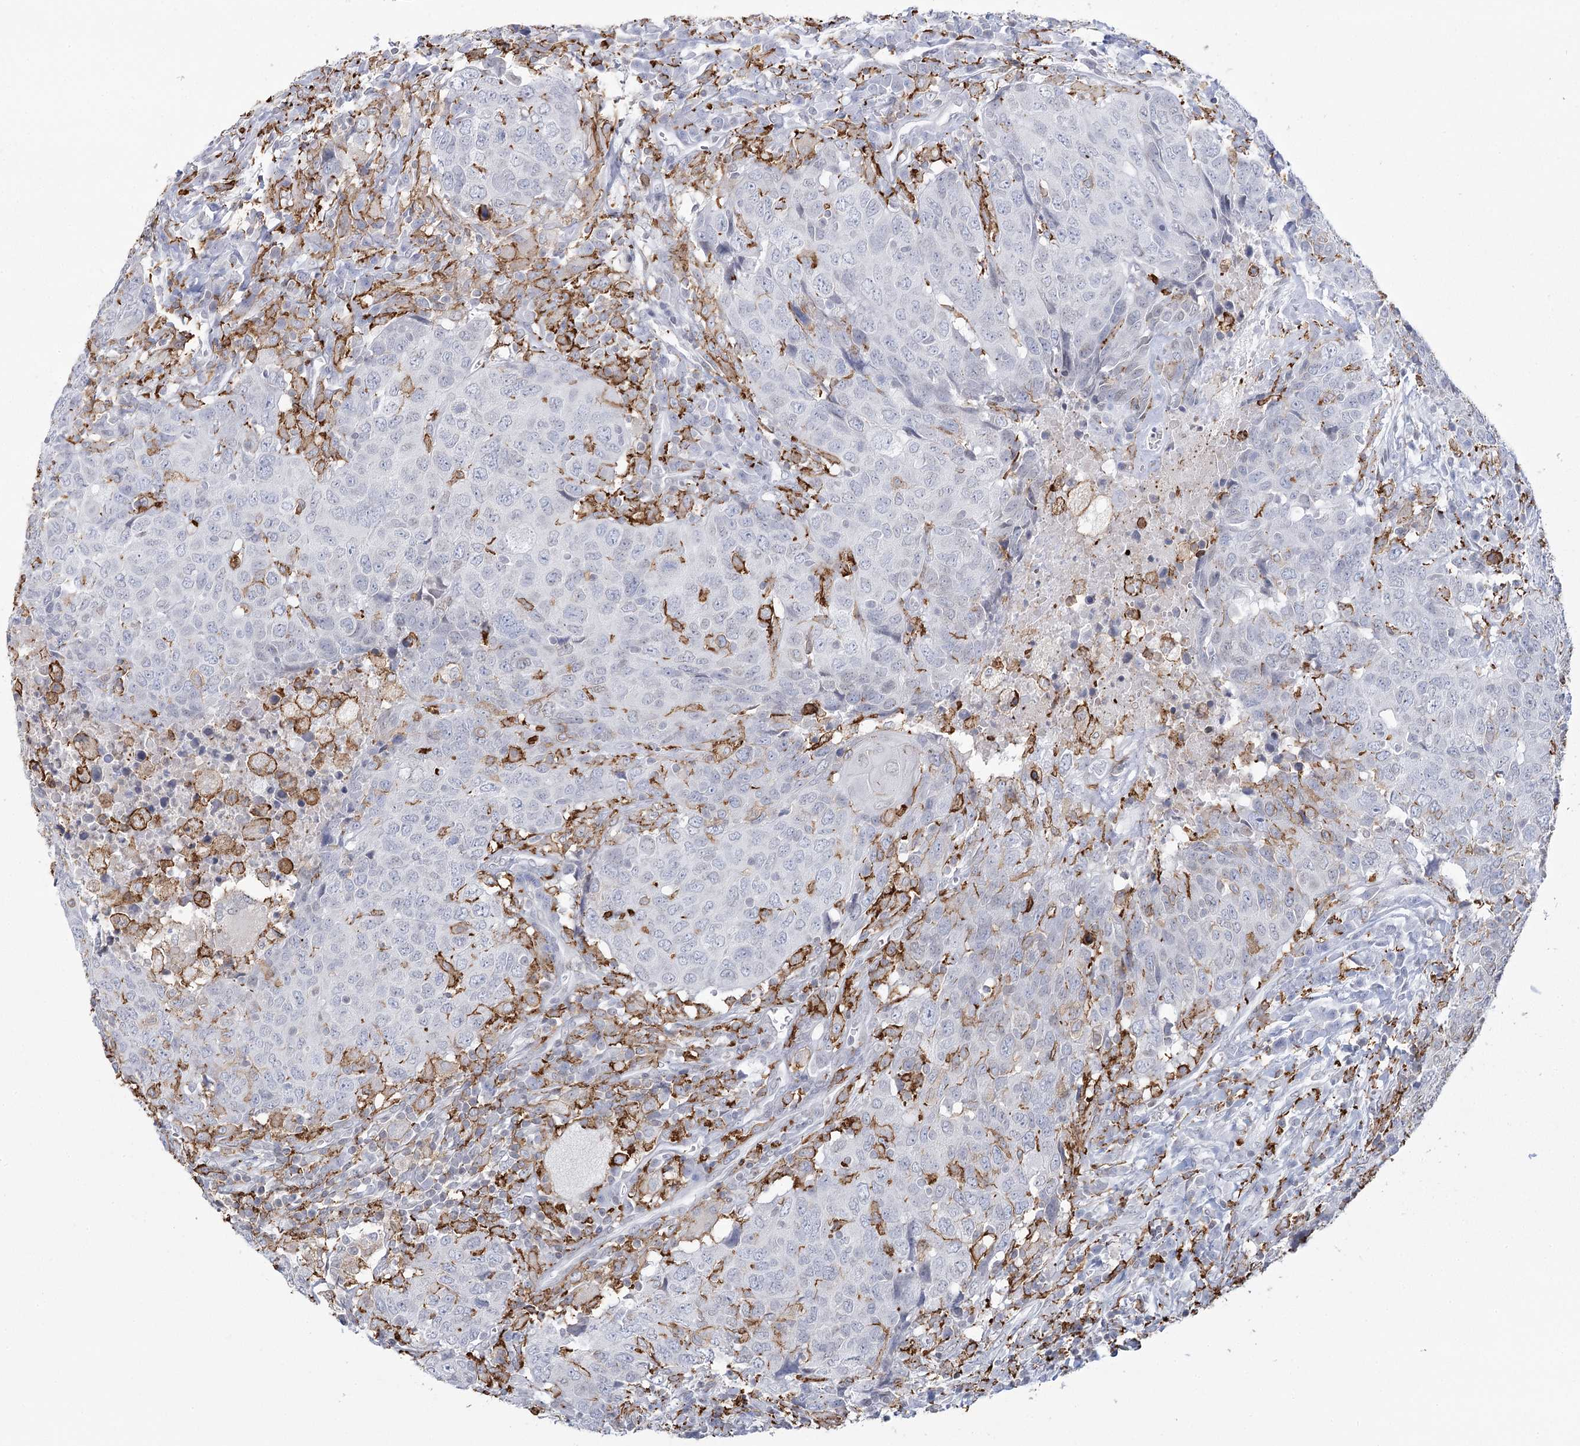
{"staining": {"intensity": "negative", "quantity": "none", "location": "none"}, "tissue": "head and neck cancer", "cell_type": "Tumor cells", "image_type": "cancer", "snomed": [{"axis": "morphology", "description": "Squamous cell carcinoma, NOS"}, {"axis": "topography", "description": "Head-Neck"}], "caption": "A high-resolution photomicrograph shows IHC staining of head and neck squamous cell carcinoma, which shows no significant positivity in tumor cells. (DAB (3,3'-diaminobenzidine) immunohistochemistry visualized using brightfield microscopy, high magnification).", "gene": "C11orf1", "patient": {"sex": "male", "age": 66}}